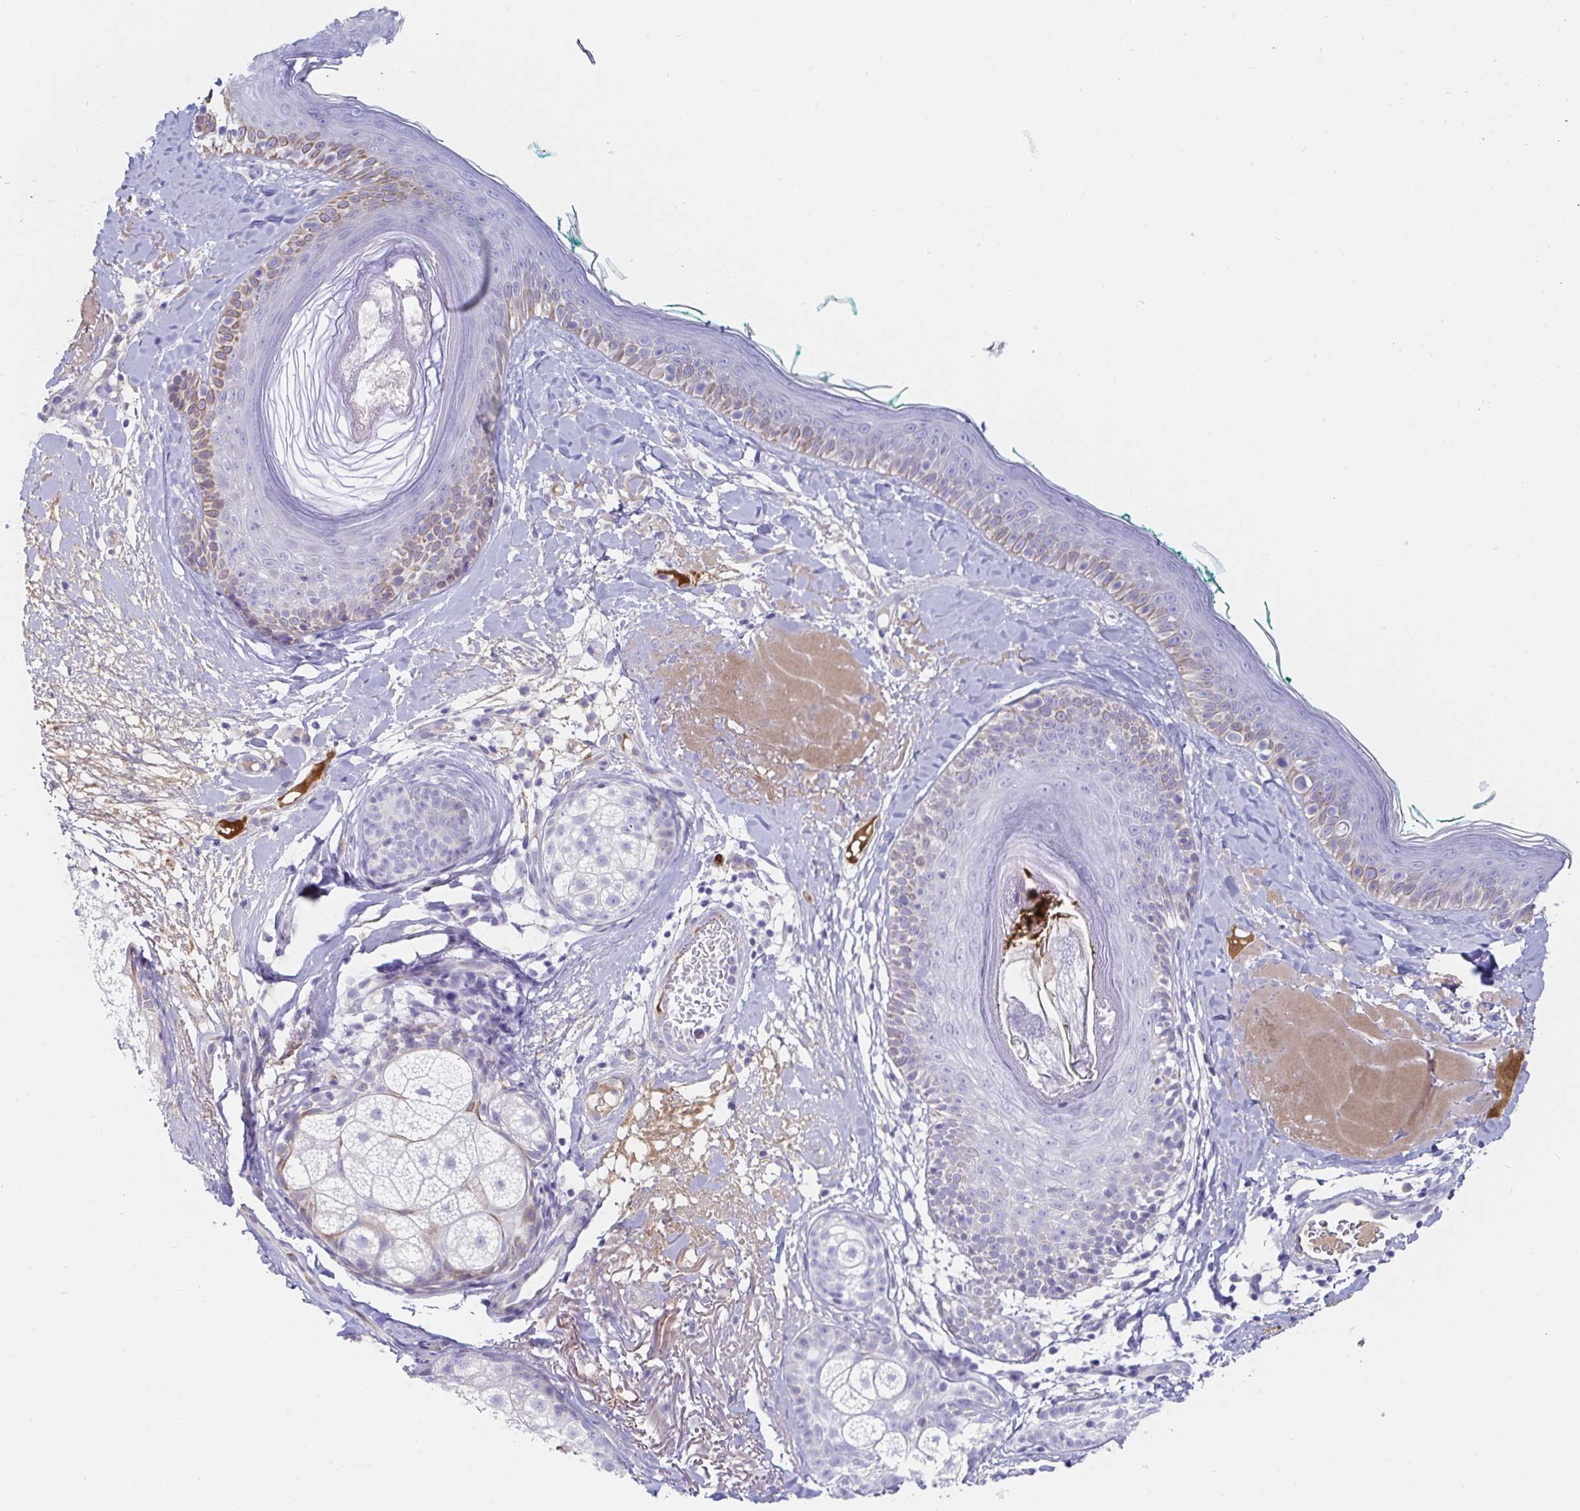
{"staining": {"intensity": "negative", "quantity": "none", "location": "none"}, "tissue": "skin", "cell_type": "Fibroblasts", "image_type": "normal", "snomed": [{"axis": "morphology", "description": "Normal tissue, NOS"}, {"axis": "topography", "description": "Skin"}], "caption": "High power microscopy image of an immunohistochemistry (IHC) photomicrograph of benign skin, revealing no significant positivity in fibroblasts.", "gene": "C4orf17", "patient": {"sex": "male", "age": 73}}